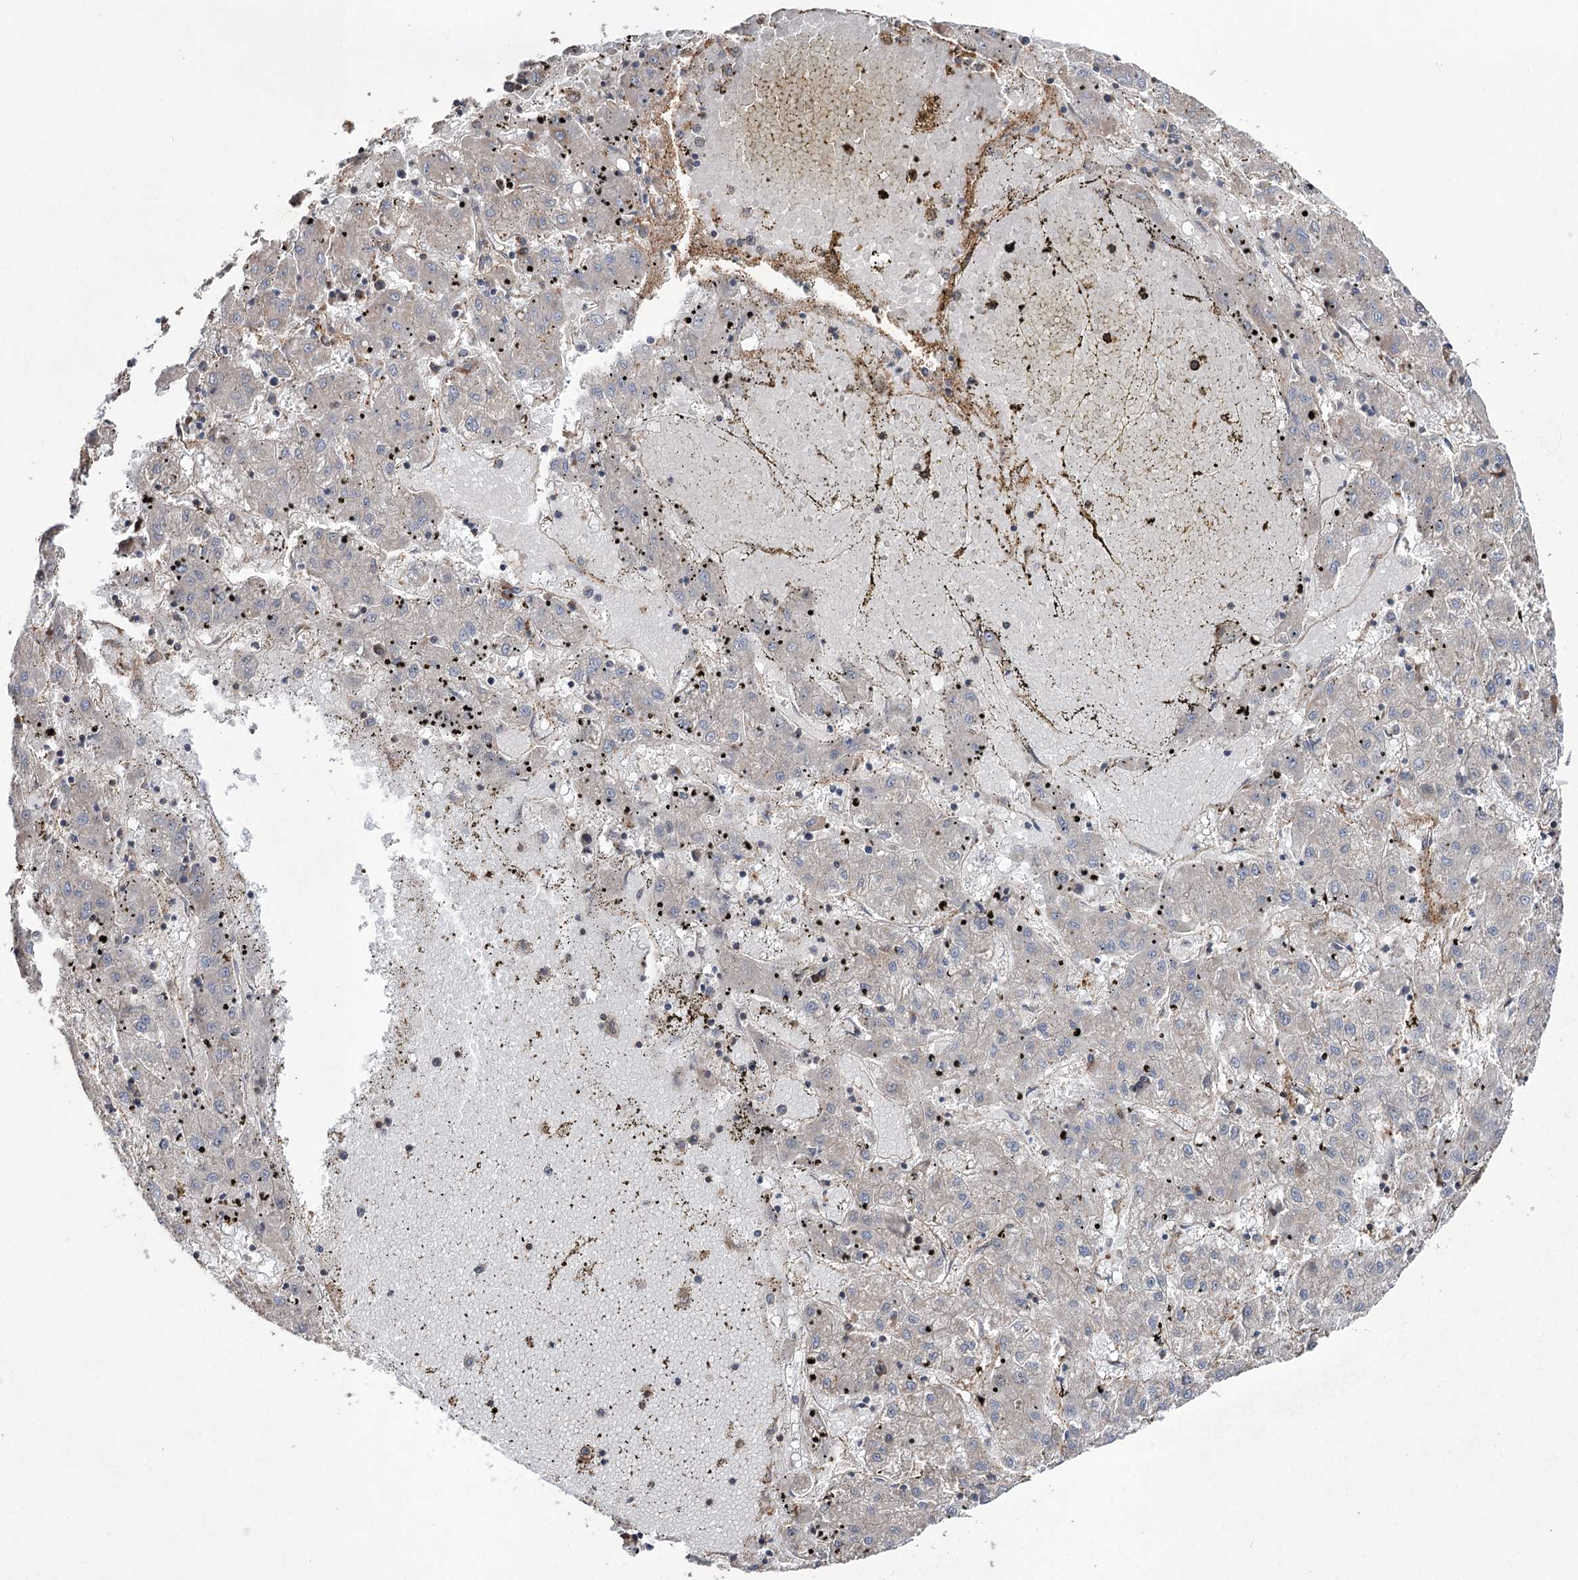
{"staining": {"intensity": "weak", "quantity": "<25%", "location": "cytoplasmic/membranous"}, "tissue": "liver cancer", "cell_type": "Tumor cells", "image_type": "cancer", "snomed": [{"axis": "morphology", "description": "Carcinoma, Hepatocellular, NOS"}, {"axis": "topography", "description": "Liver"}], "caption": "The histopathology image demonstrates no staining of tumor cells in liver cancer.", "gene": "LARS2", "patient": {"sex": "male", "age": 72}}